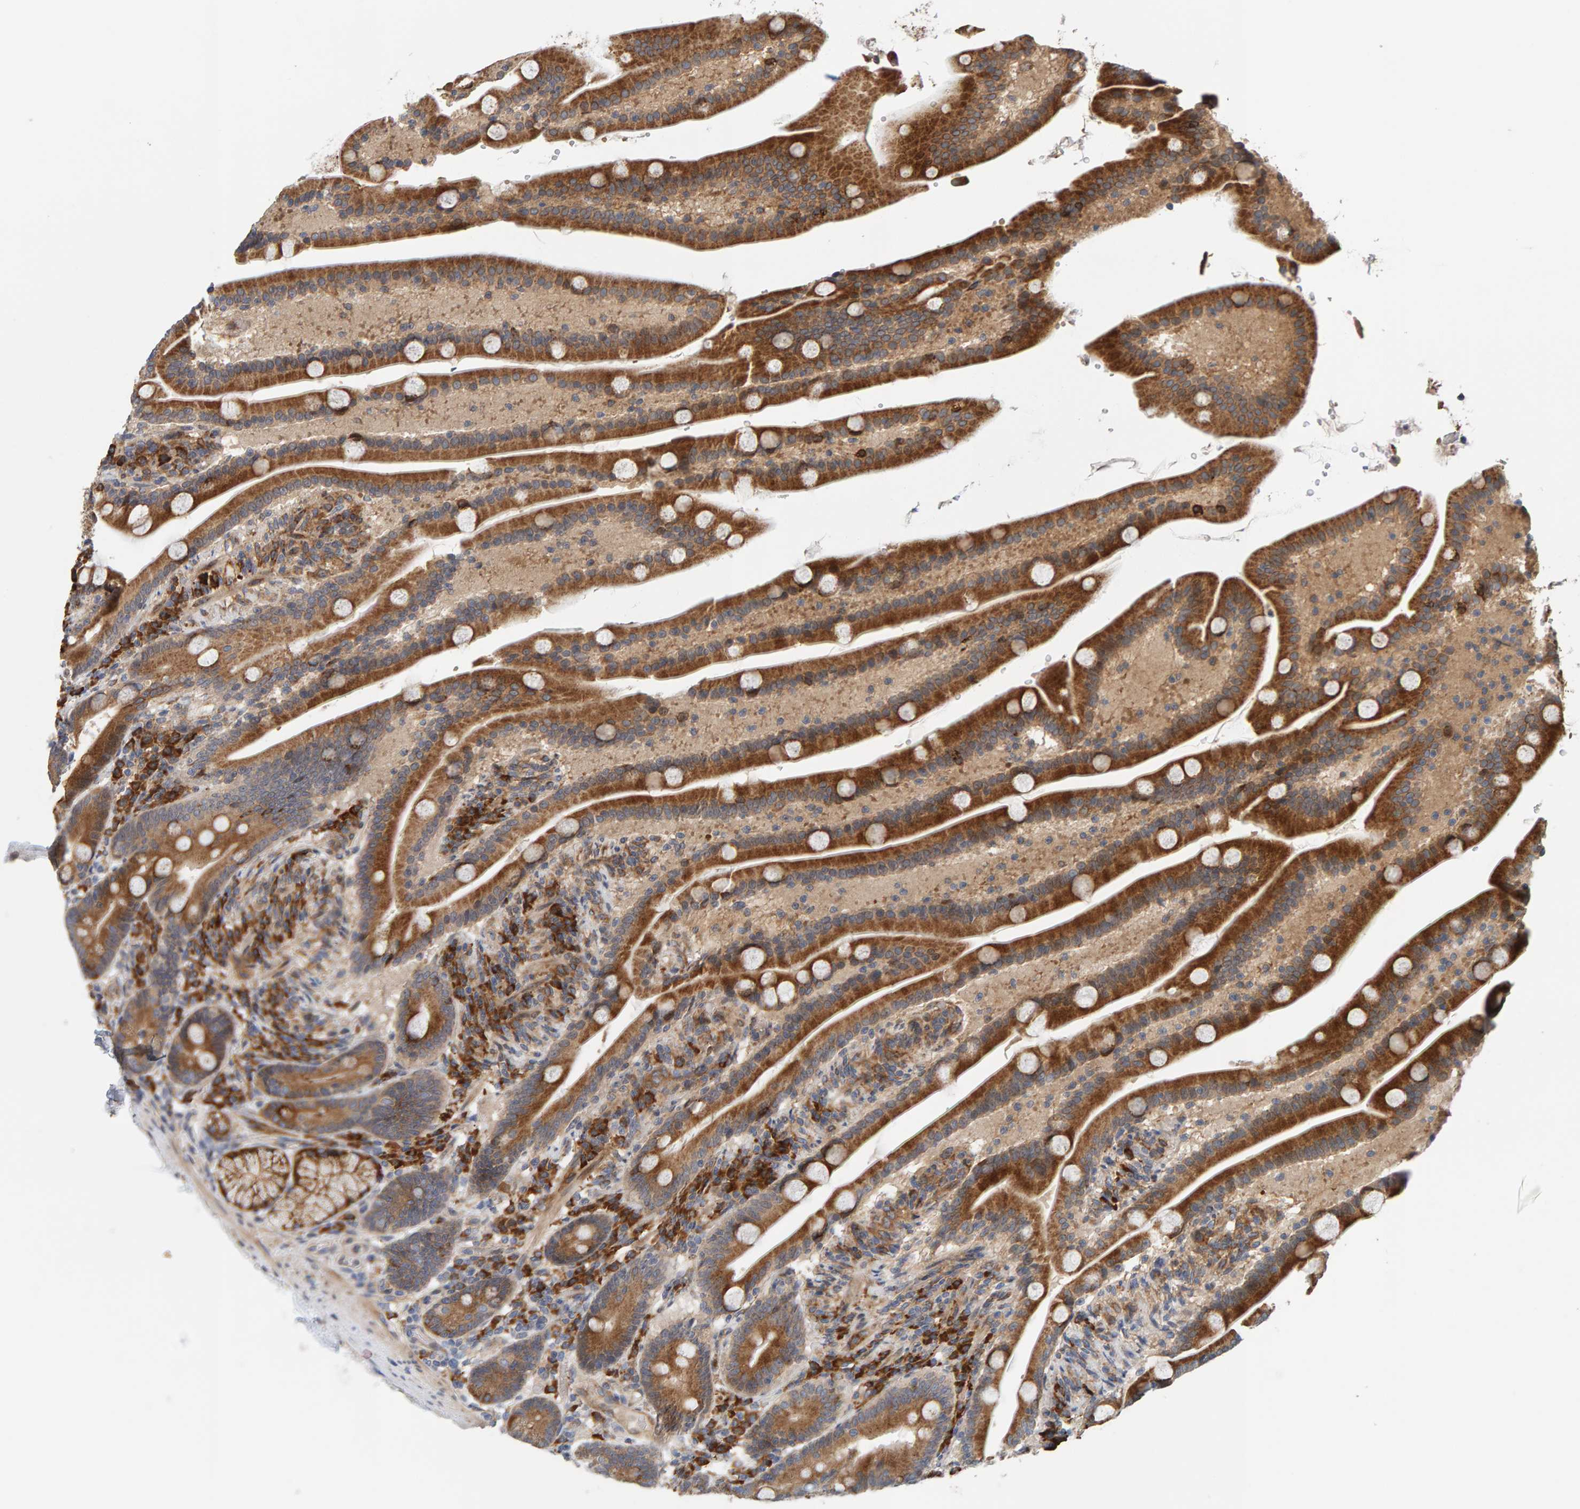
{"staining": {"intensity": "strong", "quantity": ">75%", "location": "cytoplasmic/membranous"}, "tissue": "duodenum", "cell_type": "Glandular cells", "image_type": "normal", "snomed": [{"axis": "morphology", "description": "Normal tissue, NOS"}, {"axis": "topography", "description": "Duodenum"}], "caption": "Immunohistochemistry histopathology image of normal duodenum: duodenum stained using immunohistochemistry displays high levels of strong protein expression localized specifically in the cytoplasmic/membranous of glandular cells, appearing as a cytoplasmic/membranous brown color.", "gene": "BAIAP2", "patient": {"sex": "male", "age": 54}}